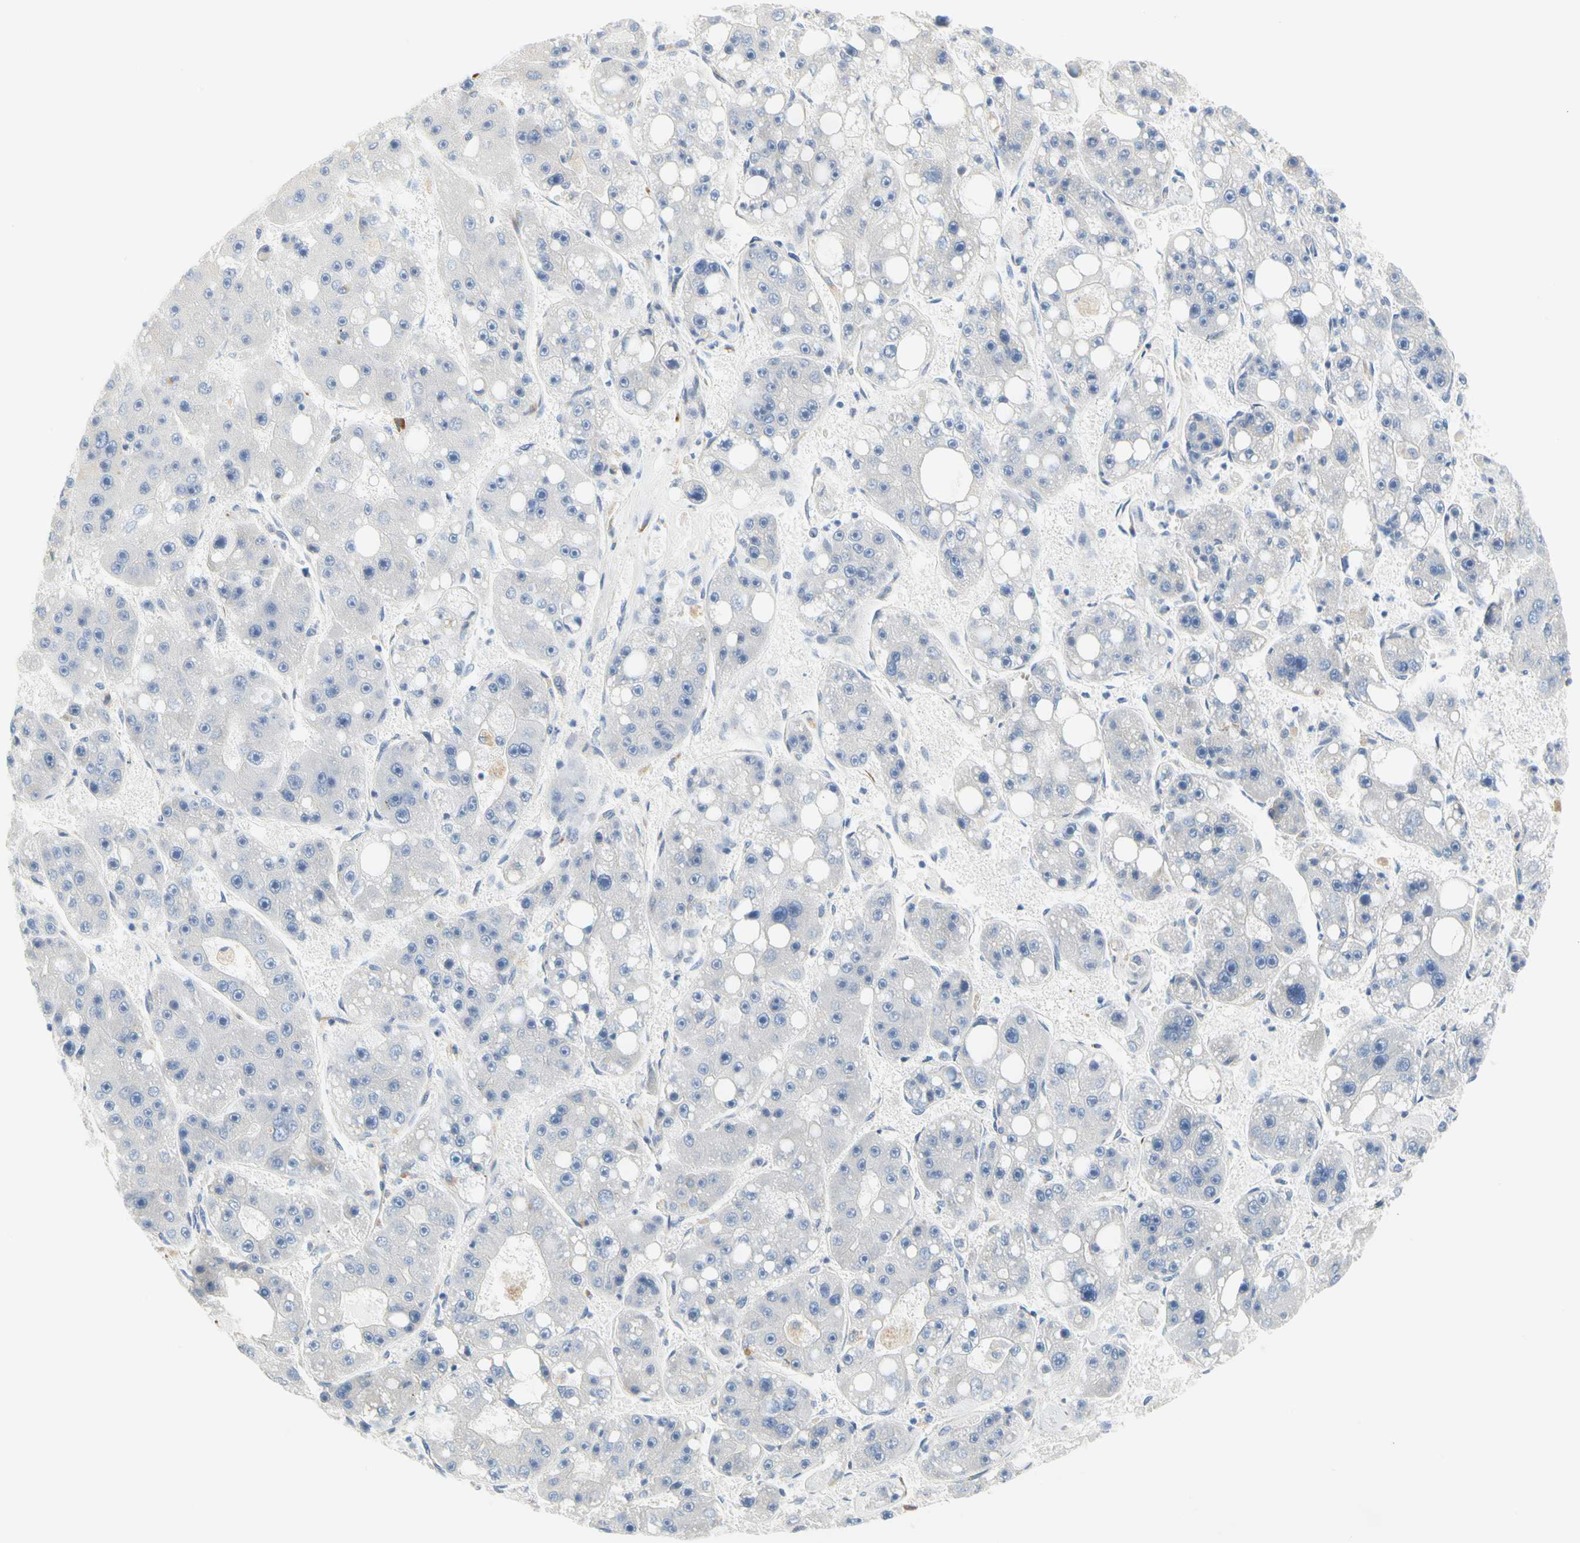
{"staining": {"intensity": "negative", "quantity": "none", "location": "none"}, "tissue": "liver cancer", "cell_type": "Tumor cells", "image_type": "cancer", "snomed": [{"axis": "morphology", "description": "Carcinoma, Hepatocellular, NOS"}, {"axis": "topography", "description": "Liver"}], "caption": "A photomicrograph of human liver hepatocellular carcinoma is negative for staining in tumor cells. (DAB (3,3'-diaminobenzidine) IHC, high magnification).", "gene": "ZNF236", "patient": {"sex": "female", "age": 61}}